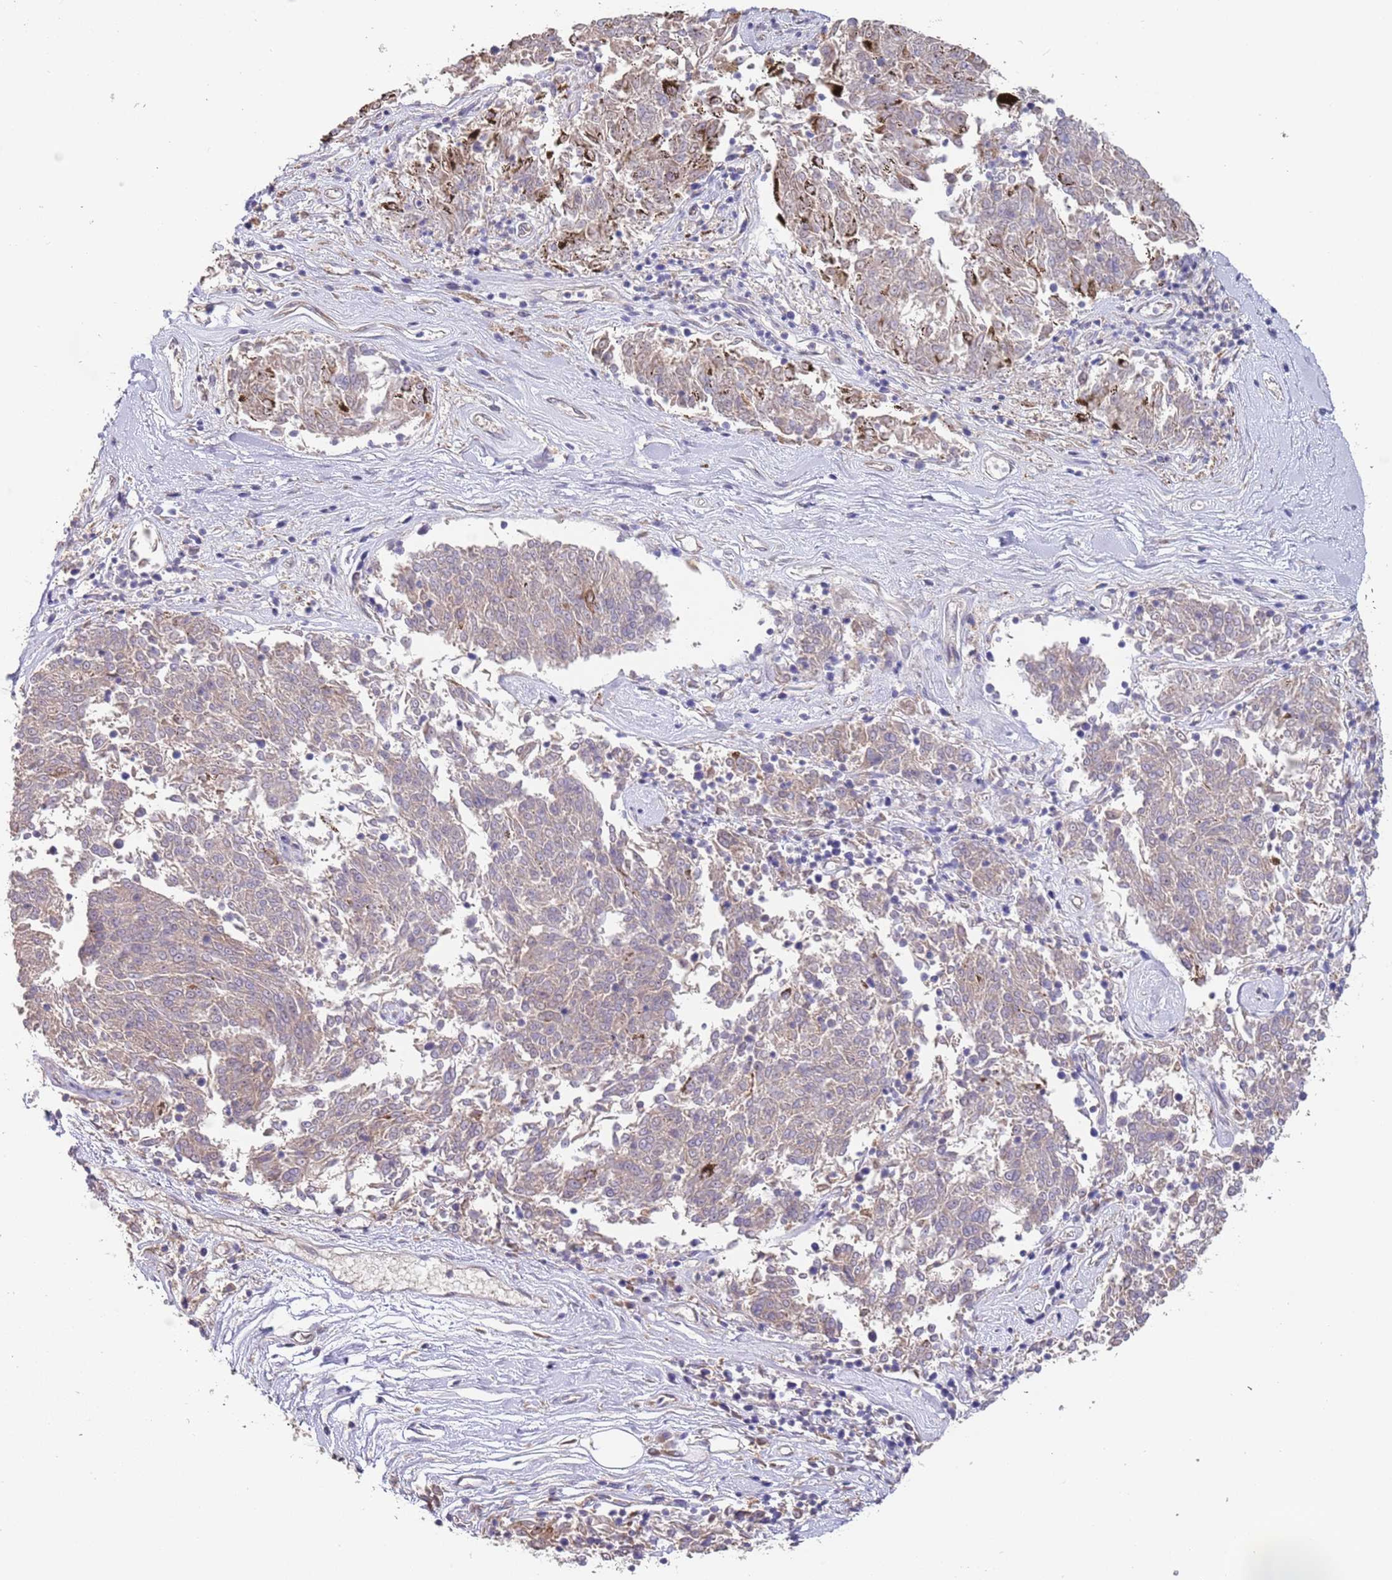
{"staining": {"intensity": "weak", "quantity": "<25%", "location": "cytoplasmic/membranous"}, "tissue": "melanoma", "cell_type": "Tumor cells", "image_type": "cancer", "snomed": [{"axis": "morphology", "description": "Malignant melanoma, NOS"}, {"axis": "topography", "description": "Skin"}], "caption": "The photomicrograph reveals no significant expression in tumor cells of melanoma.", "gene": "TMEM64", "patient": {"sex": "female", "age": 72}}